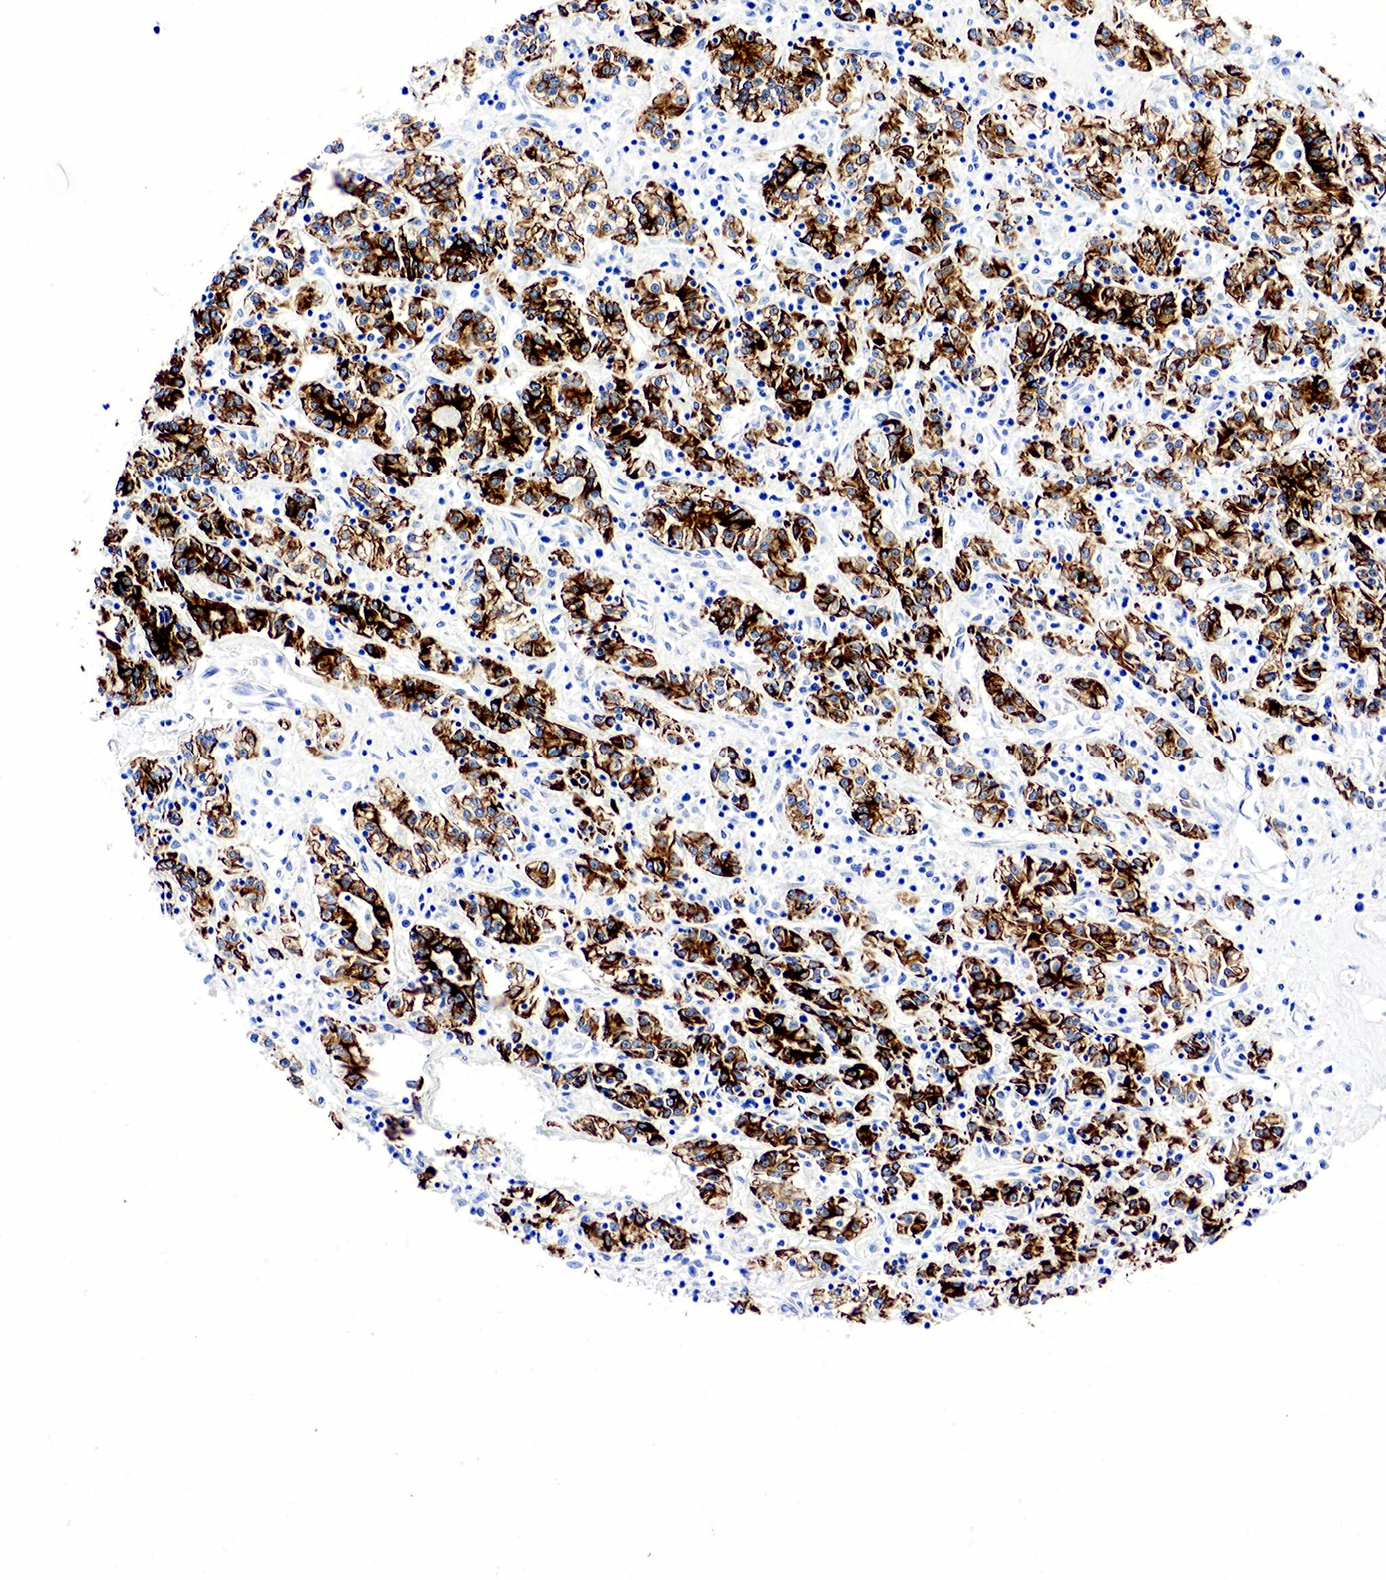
{"staining": {"intensity": "strong", "quantity": ">75%", "location": "cytoplasmic/membranous"}, "tissue": "renal cancer", "cell_type": "Tumor cells", "image_type": "cancer", "snomed": [{"axis": "morphology", "description": "Adenocarcinoma, NOS"}, {"axis": "topography", "description": "Kidney"}], "caption": "Immunohistochemistry (IHC) image of neoplastic tissue: human renal cancer stained using immunohistochemistry reveals high levels of strong protein expression localized specifically in the cytoplasmic/membranous of tumor cells, appearing as a cytoplasmic/membranous brown color.", "gene": "KRT18", "patient": {"sex": "female", "age": 76}}